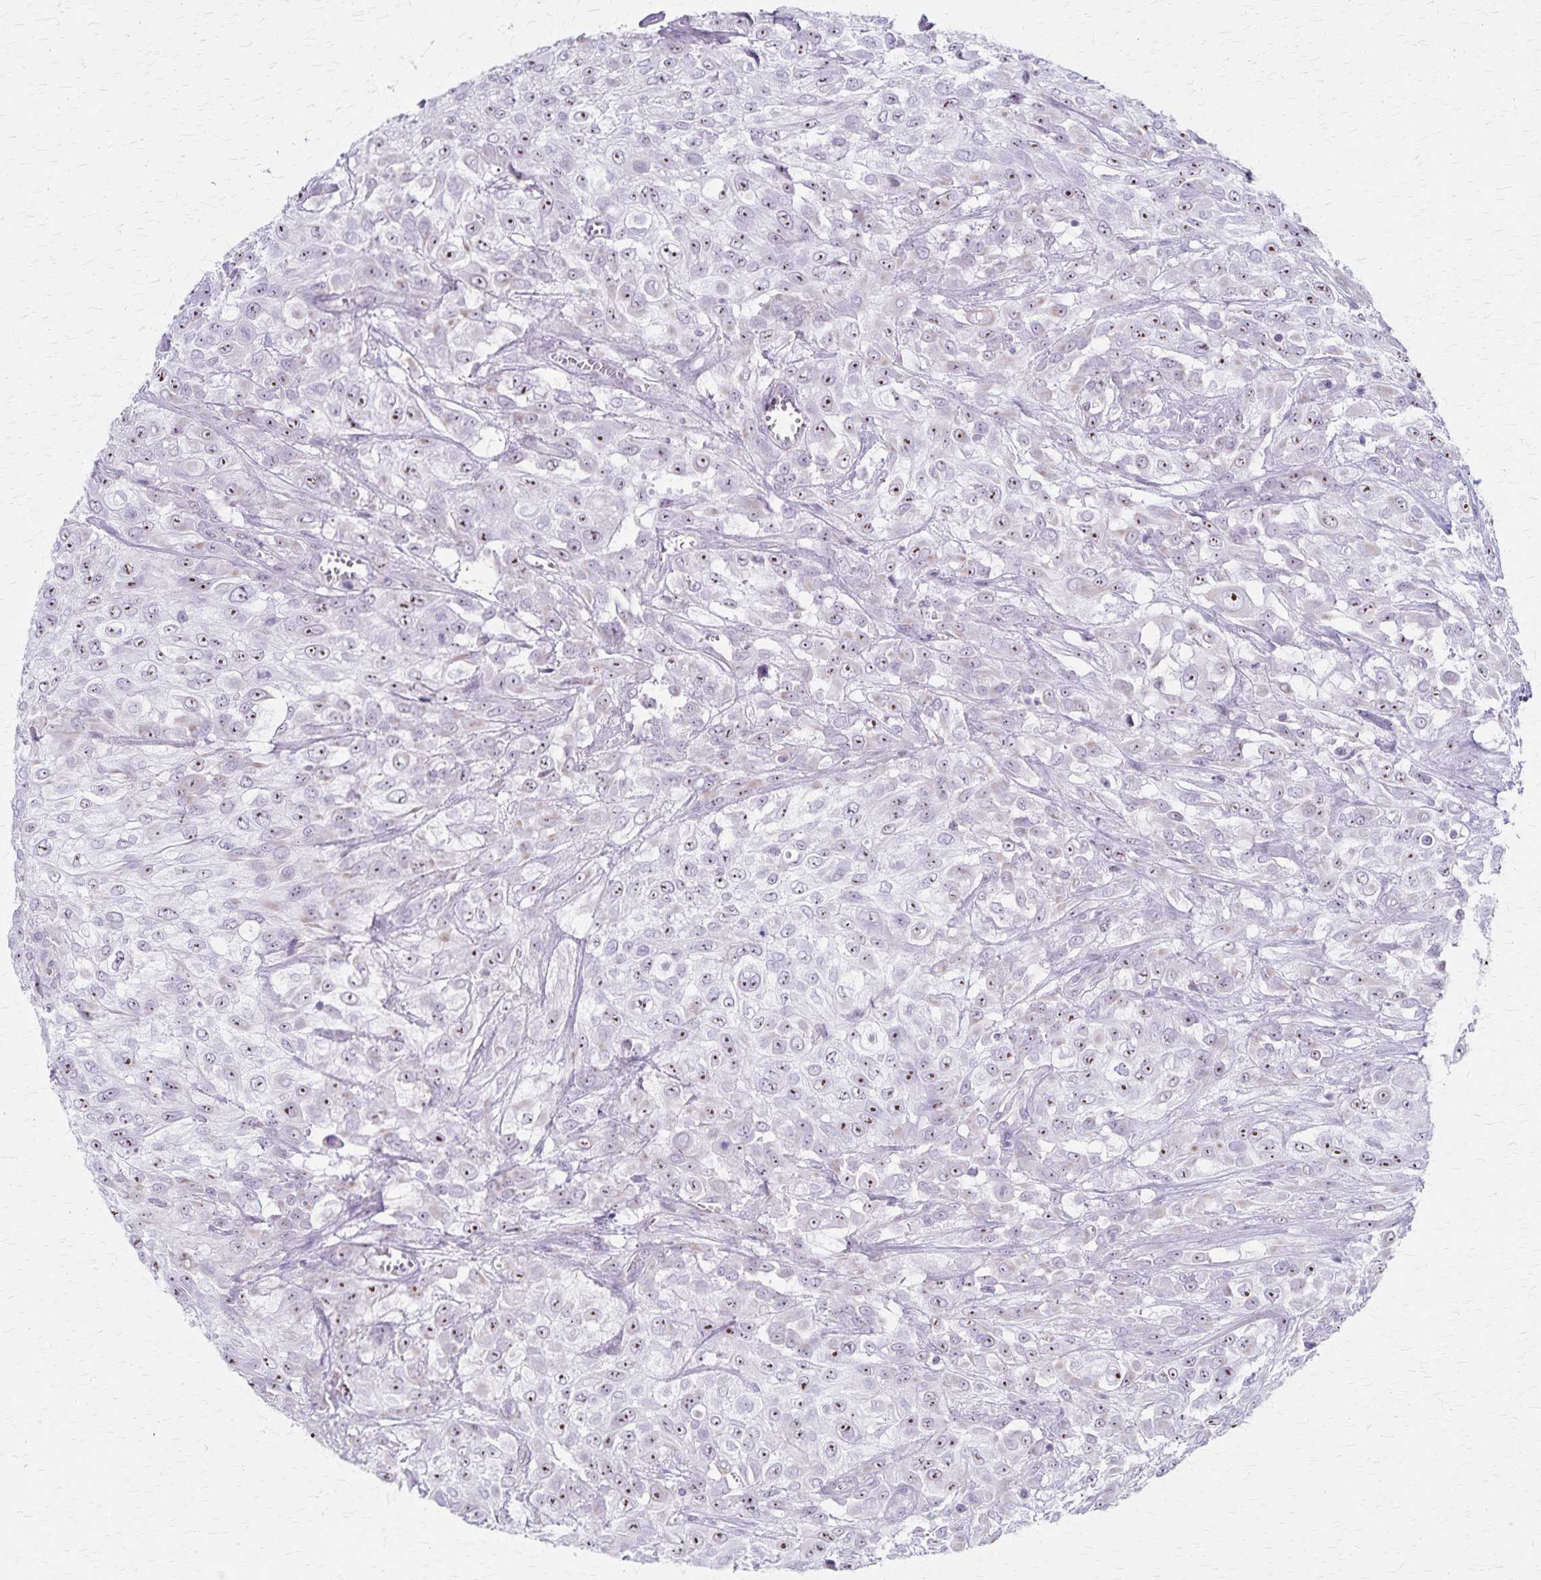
{"staining": {"intensity": "moderate", "quantity": ">75%", "location": "nuclear"}, "tissue": "urothelial cancer", "cell_type": "Tumor cells", "image_type": "cancer", "snomed": [{"axis": "morphology", "description": "Urothelial carcinoma, High grade"}, {"axis": "topography", "description": "Urinary bladder"}], "caption": "High-power microscopy captured an immunohistochemistry (IHC) histopathology image of high-grade urothelial carcinoma, revealing moderate nuclear staining in approximately >75% of tumor cells. (DAB IHC, brown staining for protein, blue staining for nuclei).", "gene": "DLK2", "patient": {"sex": "male", "age": 57}}